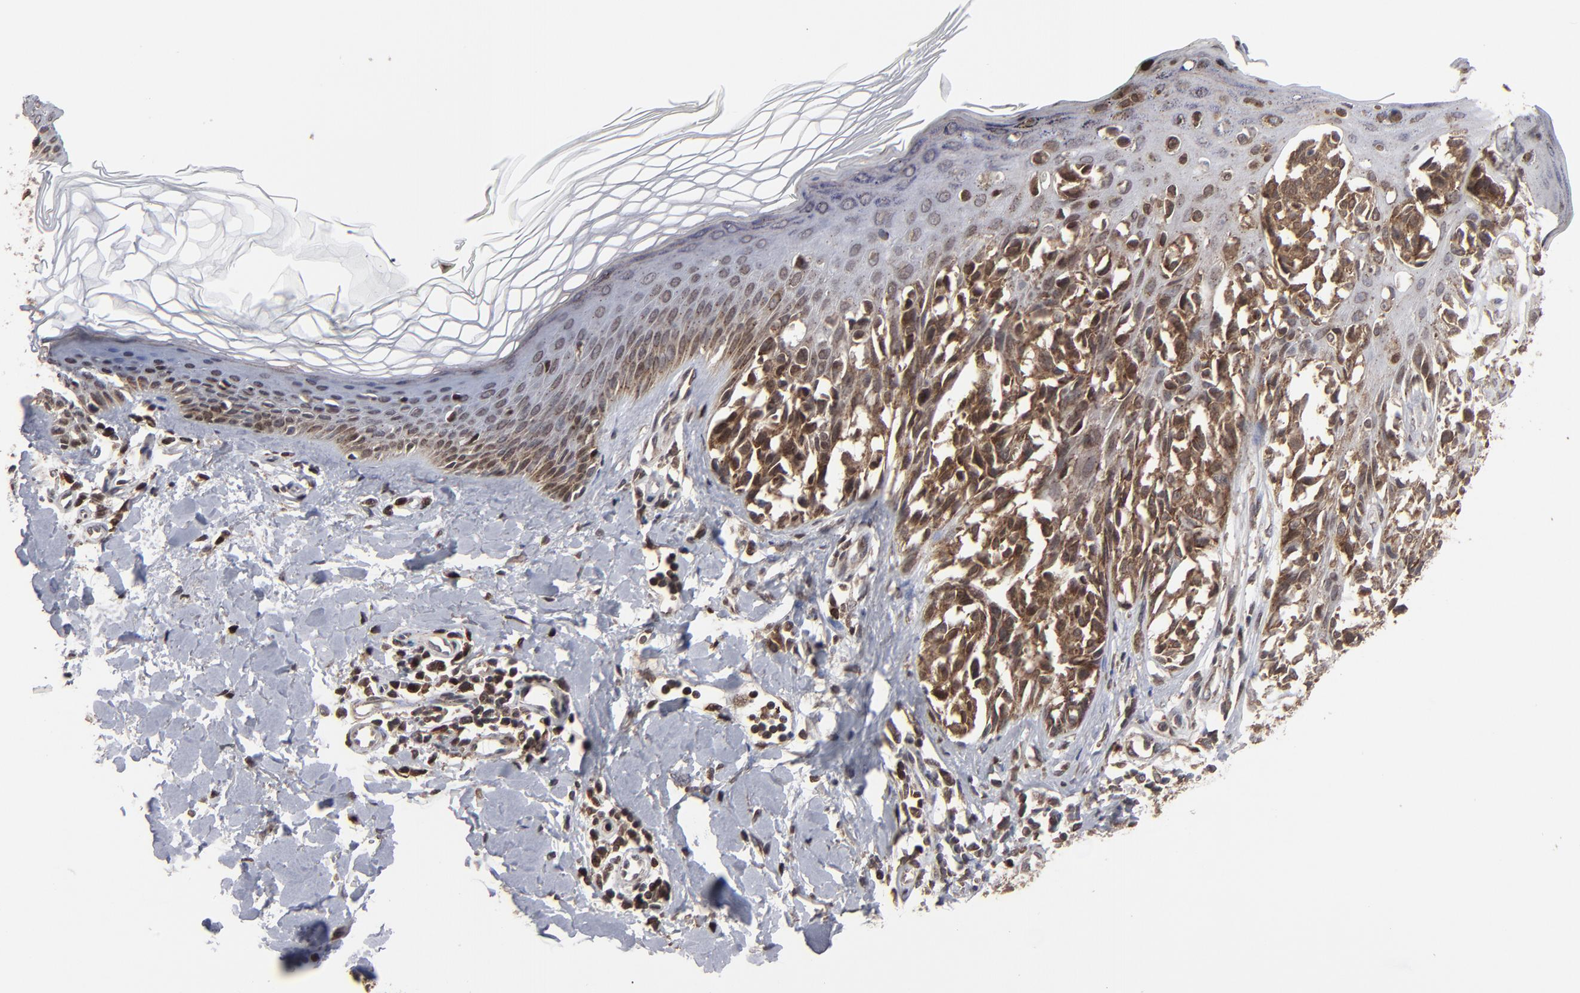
{"staining": {"intensity": "moderate", "quantity": ">75%", "location": "cytoplasmic/membranous"}, "tissue": "melanoma", "cell_type": "Tumor cells", "image_type": "cancer", "snomed": [{"axis": "morphology", "description": "Malignant melanoma, NOS"}, {"axis": "topography", "description": "Skin"}], "caption": "Immunohistochemical staining of malignant melanoma demonstrates medium levels of moderate cytoplasmic/membranous protein expression in about >75% of tumor cells.", "gene": "KIAA2026", "patient": {"sex": "female", "age": 38}}